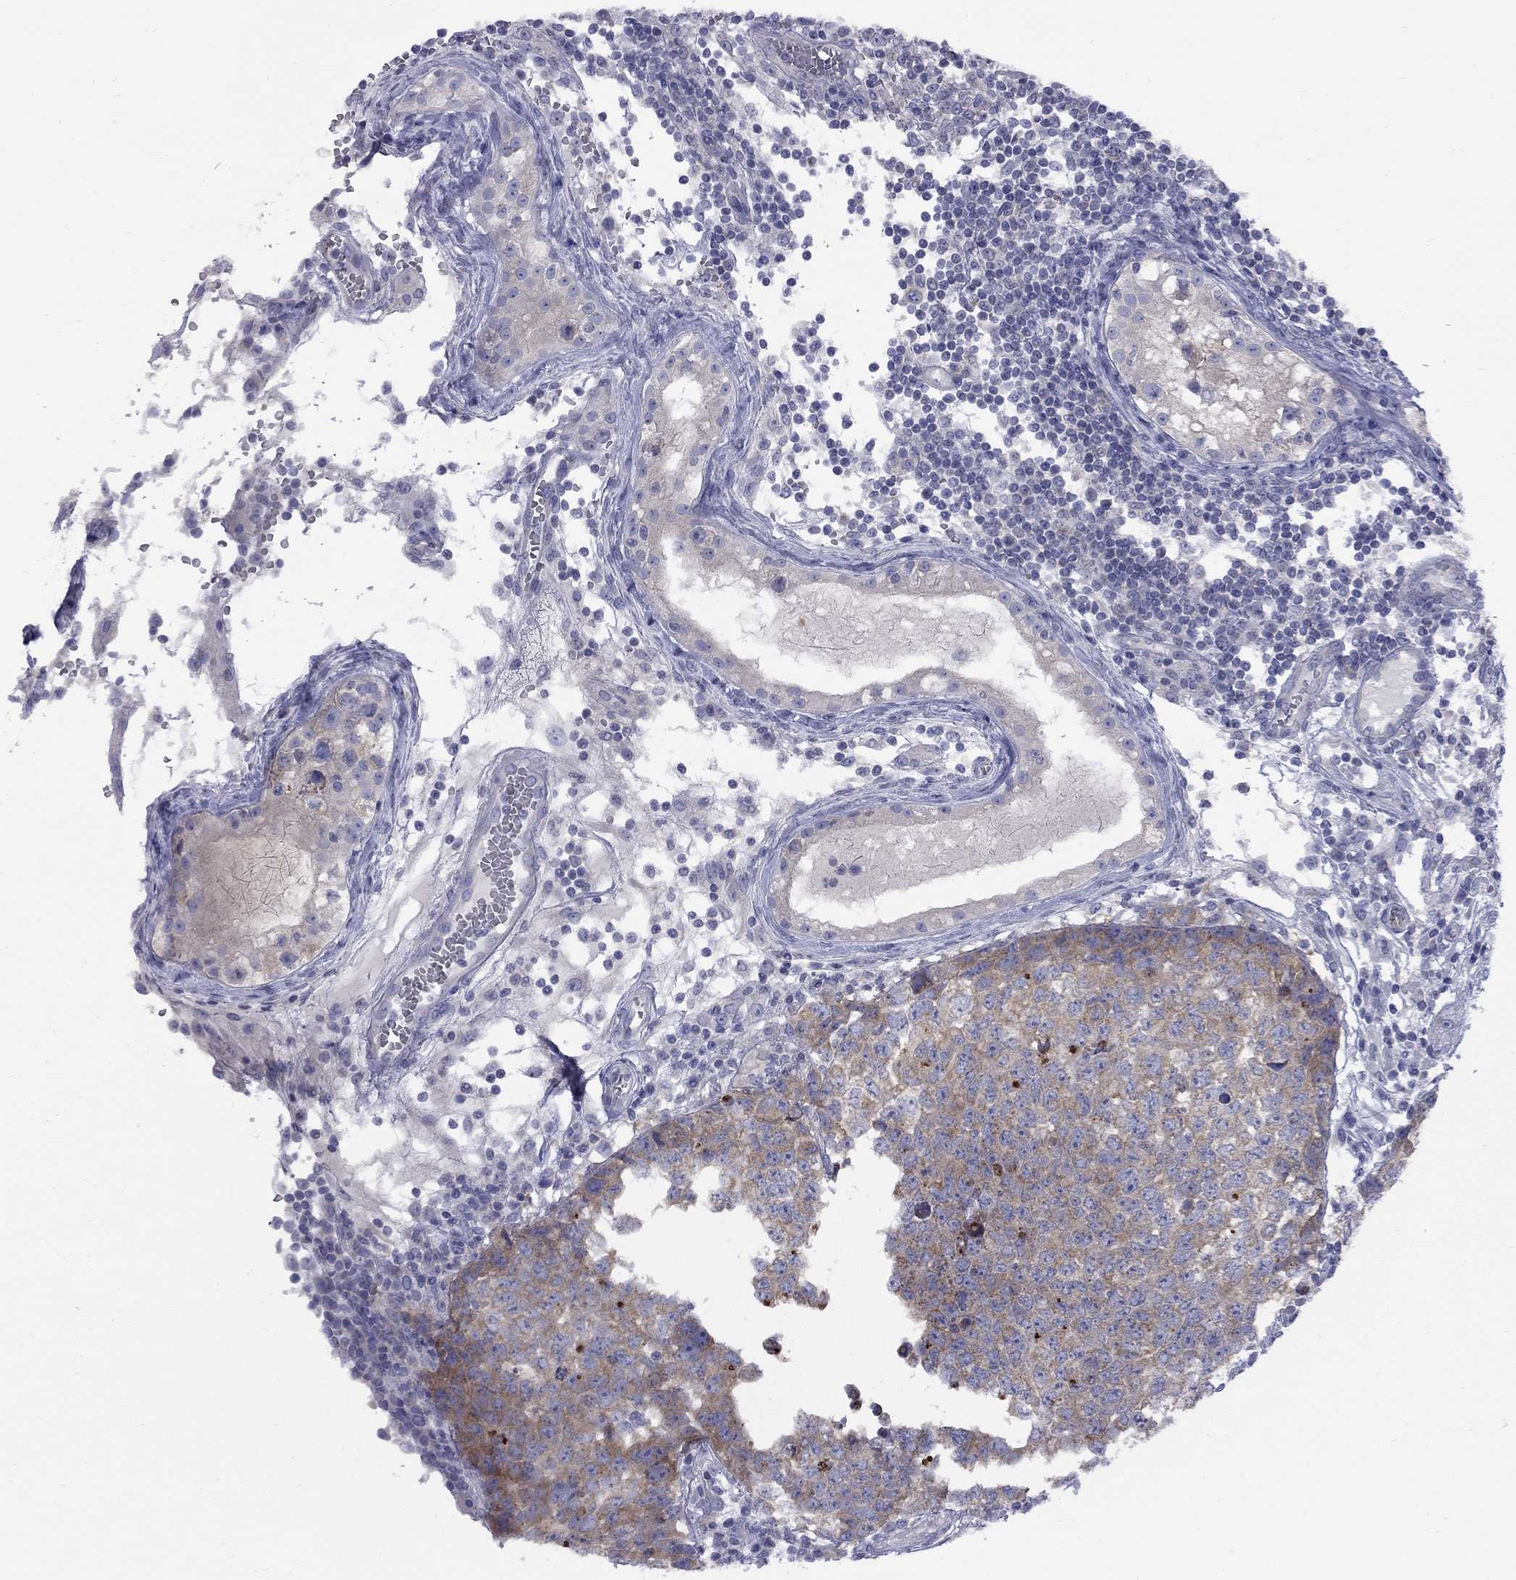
{"staining": {"intensity": "moderate", "quantity": ">75%", "location": "cytoplasmic/membranous"}, "tissue": "testis cancer", "cell_type": "Tumor cells", "image_type": "cancer", "snomed": [{"axis": "morphology", "description": "Carcinoma, Embryonal, NOS"}, {"axis": "topography", "description": "Testis"}], "caption": "Testis cancer (embryonal carcinoma) stained with immunohistochemistry (IHC) displays moderate cytoplasmic/membranous expression in approximately >75% of tumor cells. (IHC, brightfield microscopy, high magnification).", "gene": "ABCB4", "patient": {"sex": "male", "age": 23}}